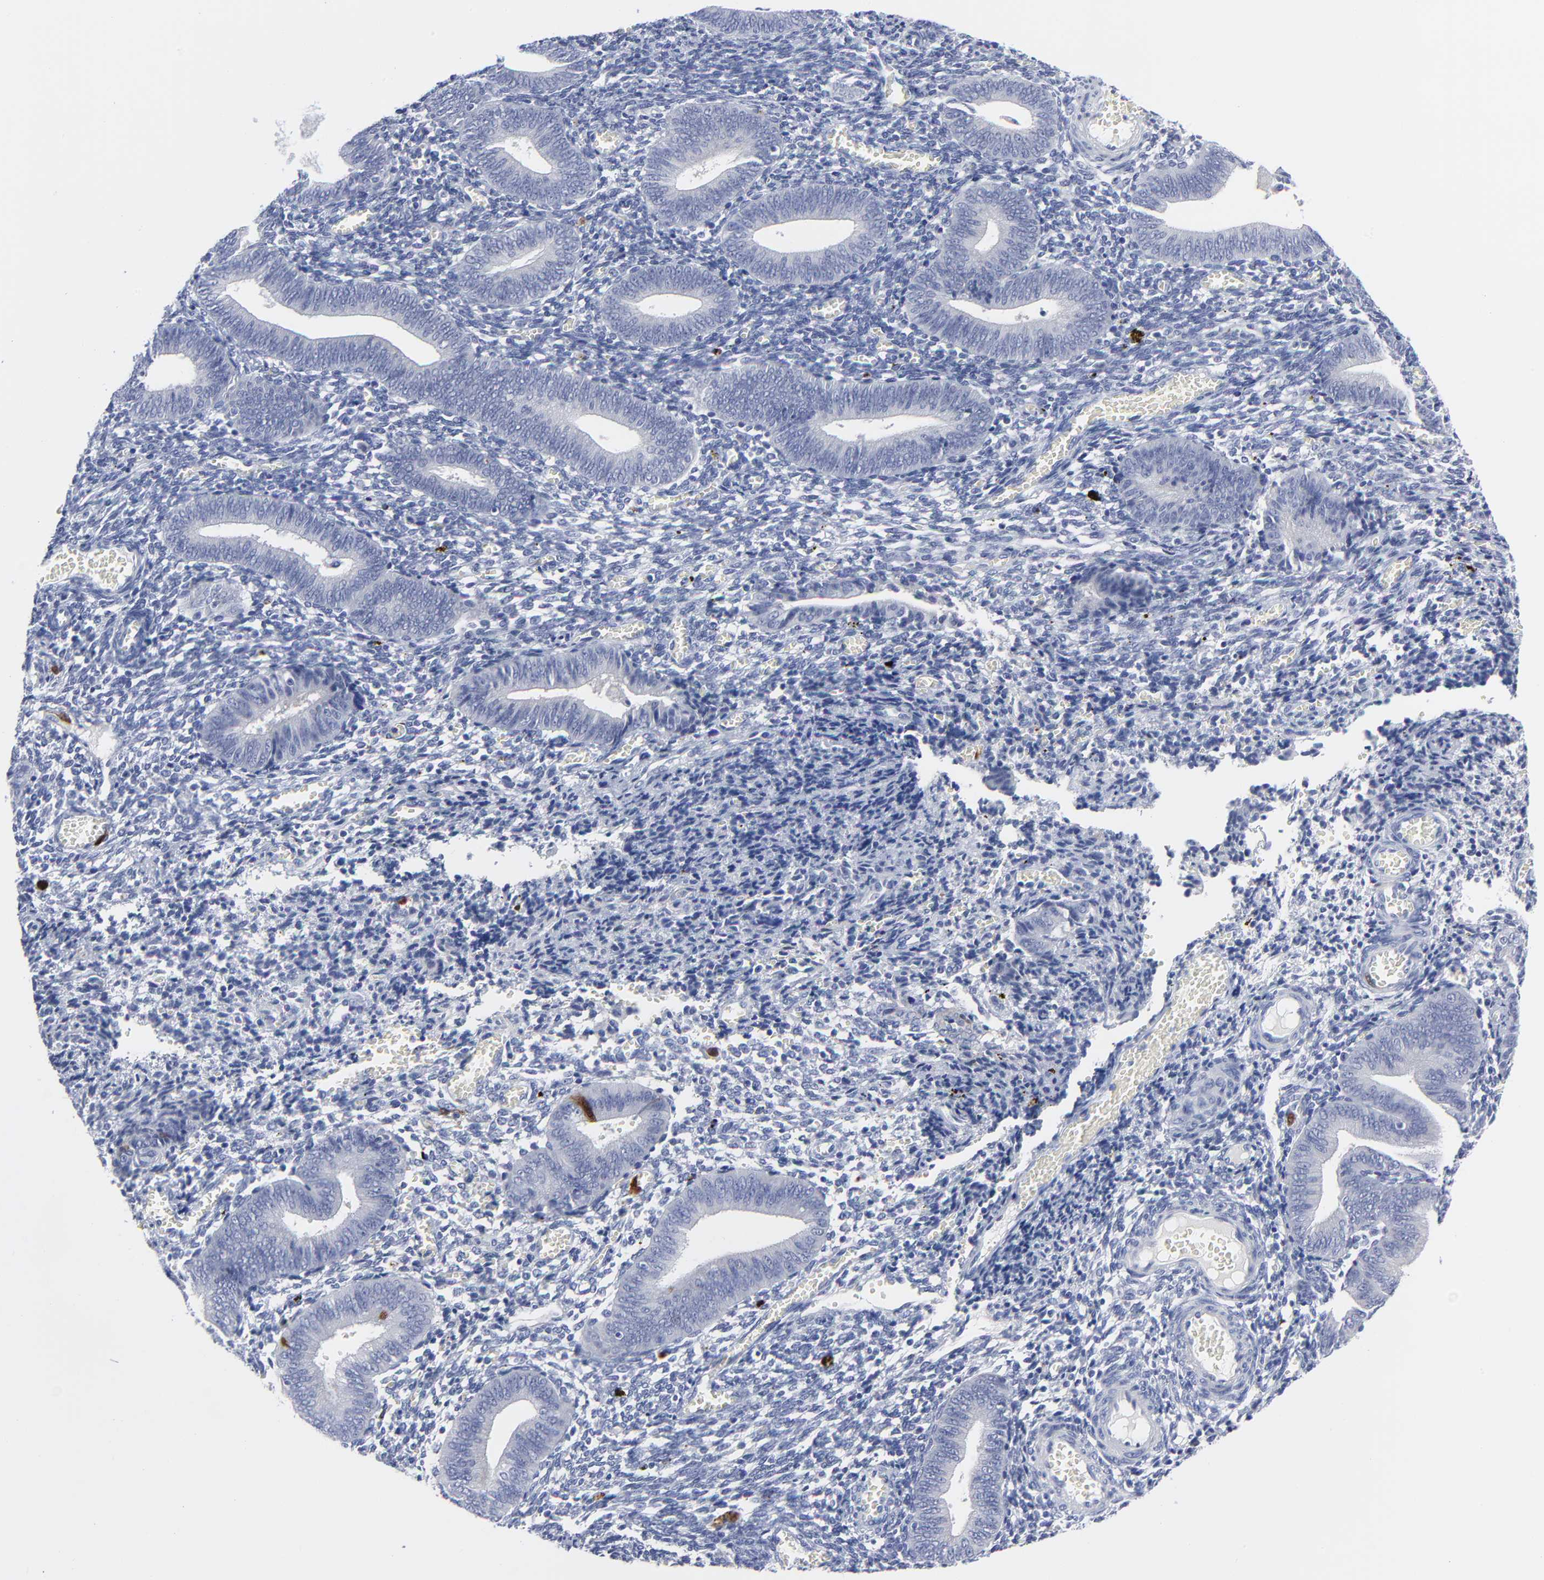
{"staining": {"intensity": "strong", "quantity": "<25%", "location": "cytoplasmic/membranous,nuclear"}, "tissue": "endometrium", "cell_type": "Cells in endometrial stroma", "image_type": "normal", "snomed": [{"axis": "morphology", "description": "Normal tissue, NOS"}, {"axis": "topography", "description": "Uterus"}, {"axis": "topography", "description": "Endometrium"}], "caption": "Human endometrium stained for a protein (brown) shows strong cytoplasmic/membranous,nuclear positive staining in approximately <25% of cells in endometrial stroma.", "gene": "CDK1", "patient": {"sex": "female", "age": 33}}